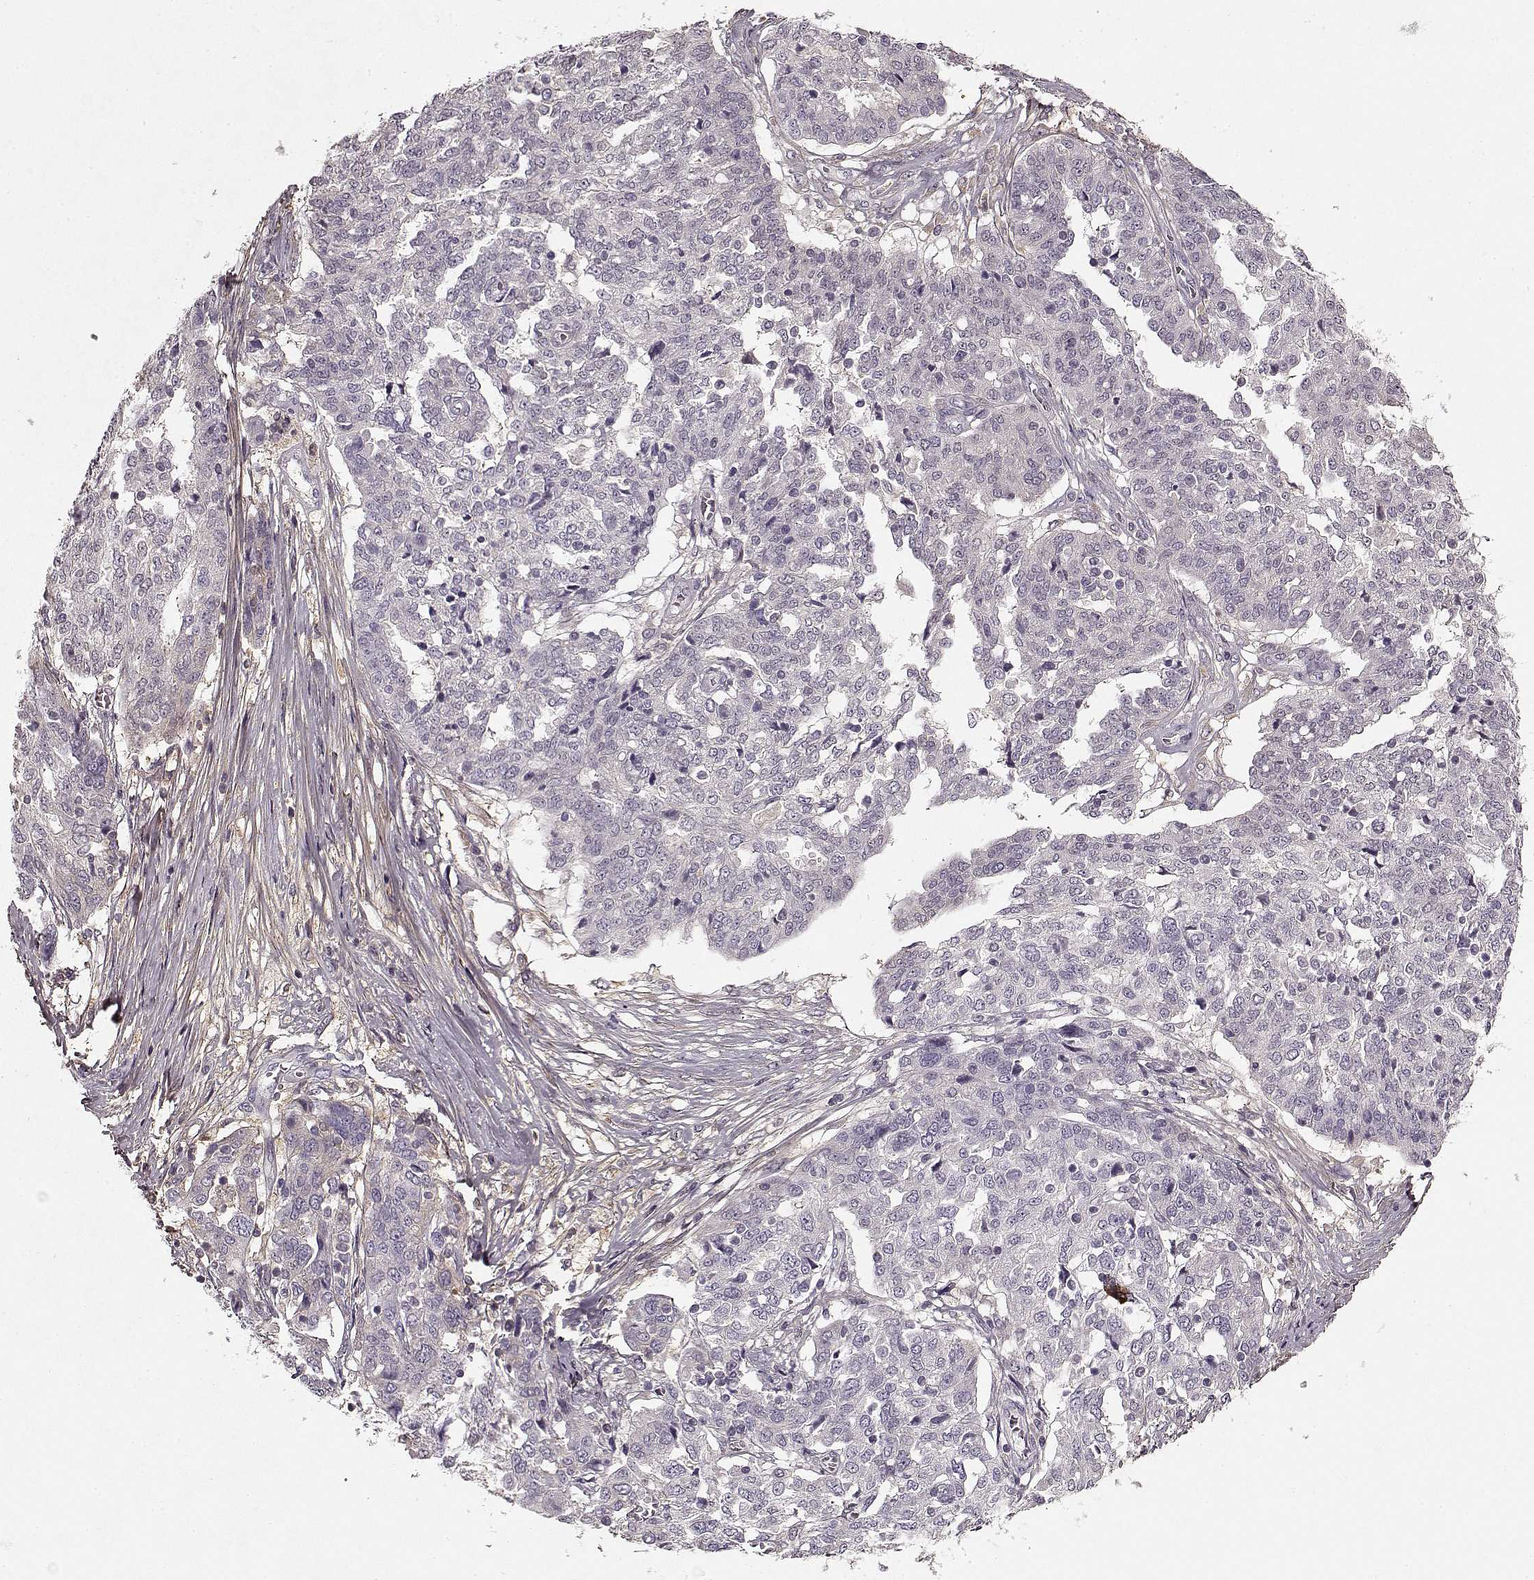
{"staining": {"intensity": "negative", "quantity": "none", "location": "none"}, "tissue": "ovarian cancer", "cell_type": "Tumor cells", "image_type": "cancer", "snomed": [{"axis": "morphology", "description": "Cystadenocarcinoma, serous, NOS"}, {"axis": "topography", "description": "Ovary"}], "caption": "Human ovarian serous cystadenocarcinoma stained for a protein using immunohistochemistry (IHC) reveals no positivity in tumor cells.", "gene": "LUM", "patient": {"sex": "female", "age": 67}}